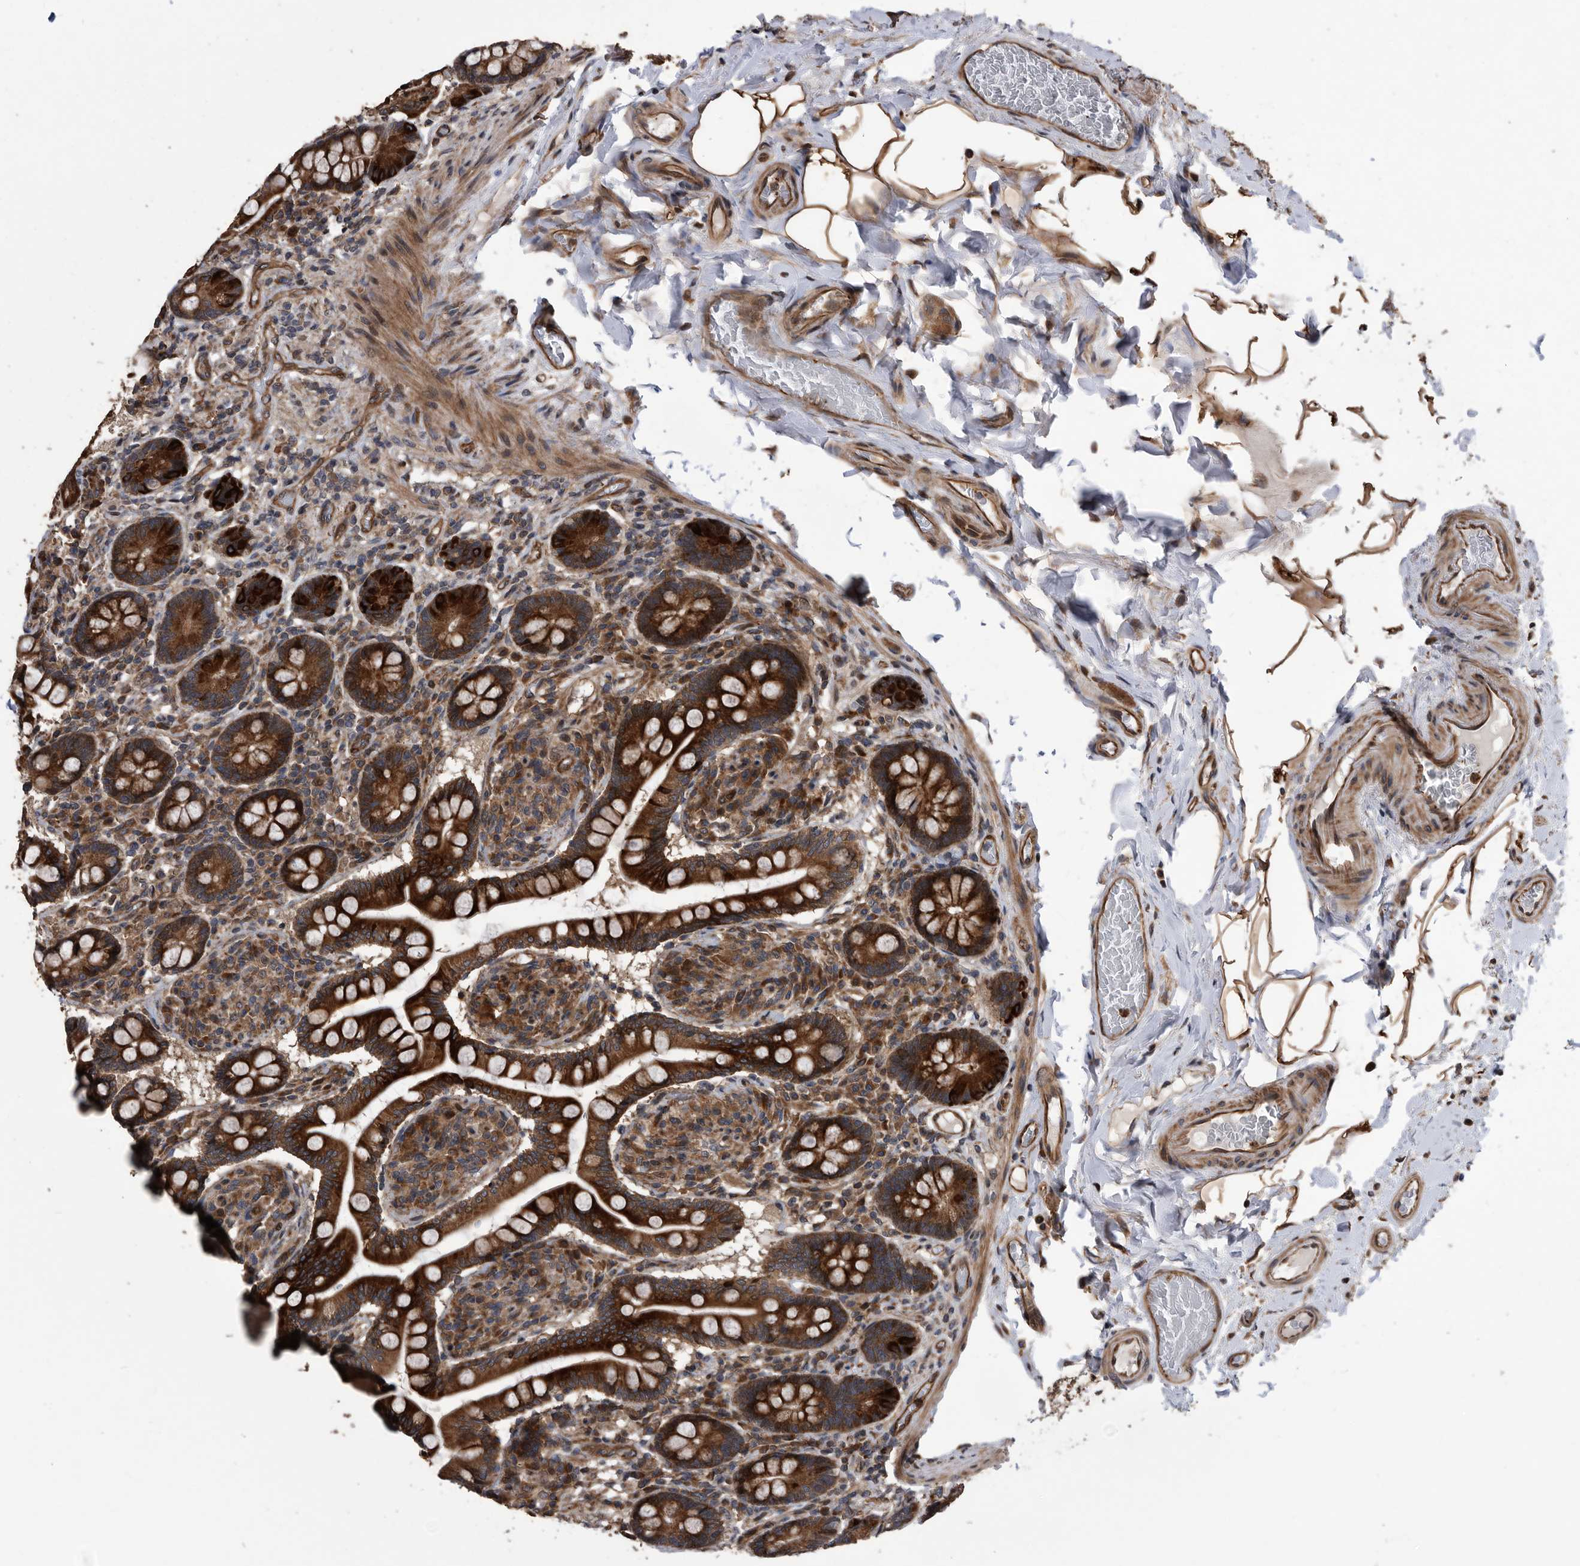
{"staining": {"intensity": "strong", "quantity": ">75%", "location": "cytoplasmic/membranous"}, "tissue": "small intestine", "cell_type": "Glandular cells", "image_type": "normal", "snomed": [{"axis": "morphology", "description": "Normal tissue, NOS"}, {"axis": "topography", "description": "Small intestine"}], "caption": "DAB (3,3'-diaminobenzidine) immunohistochemical staining of normal human small intestine exhibits strong cytoplasmic/membranous protein staining in approximately >75% of glandular cells. The staining was performed using DAB, with brown indicating positive protein expression. Nuclei are stained blue with hematoxylin.", "gene": "SERINC2", "patient": {"sex": "female", "age": 64}}